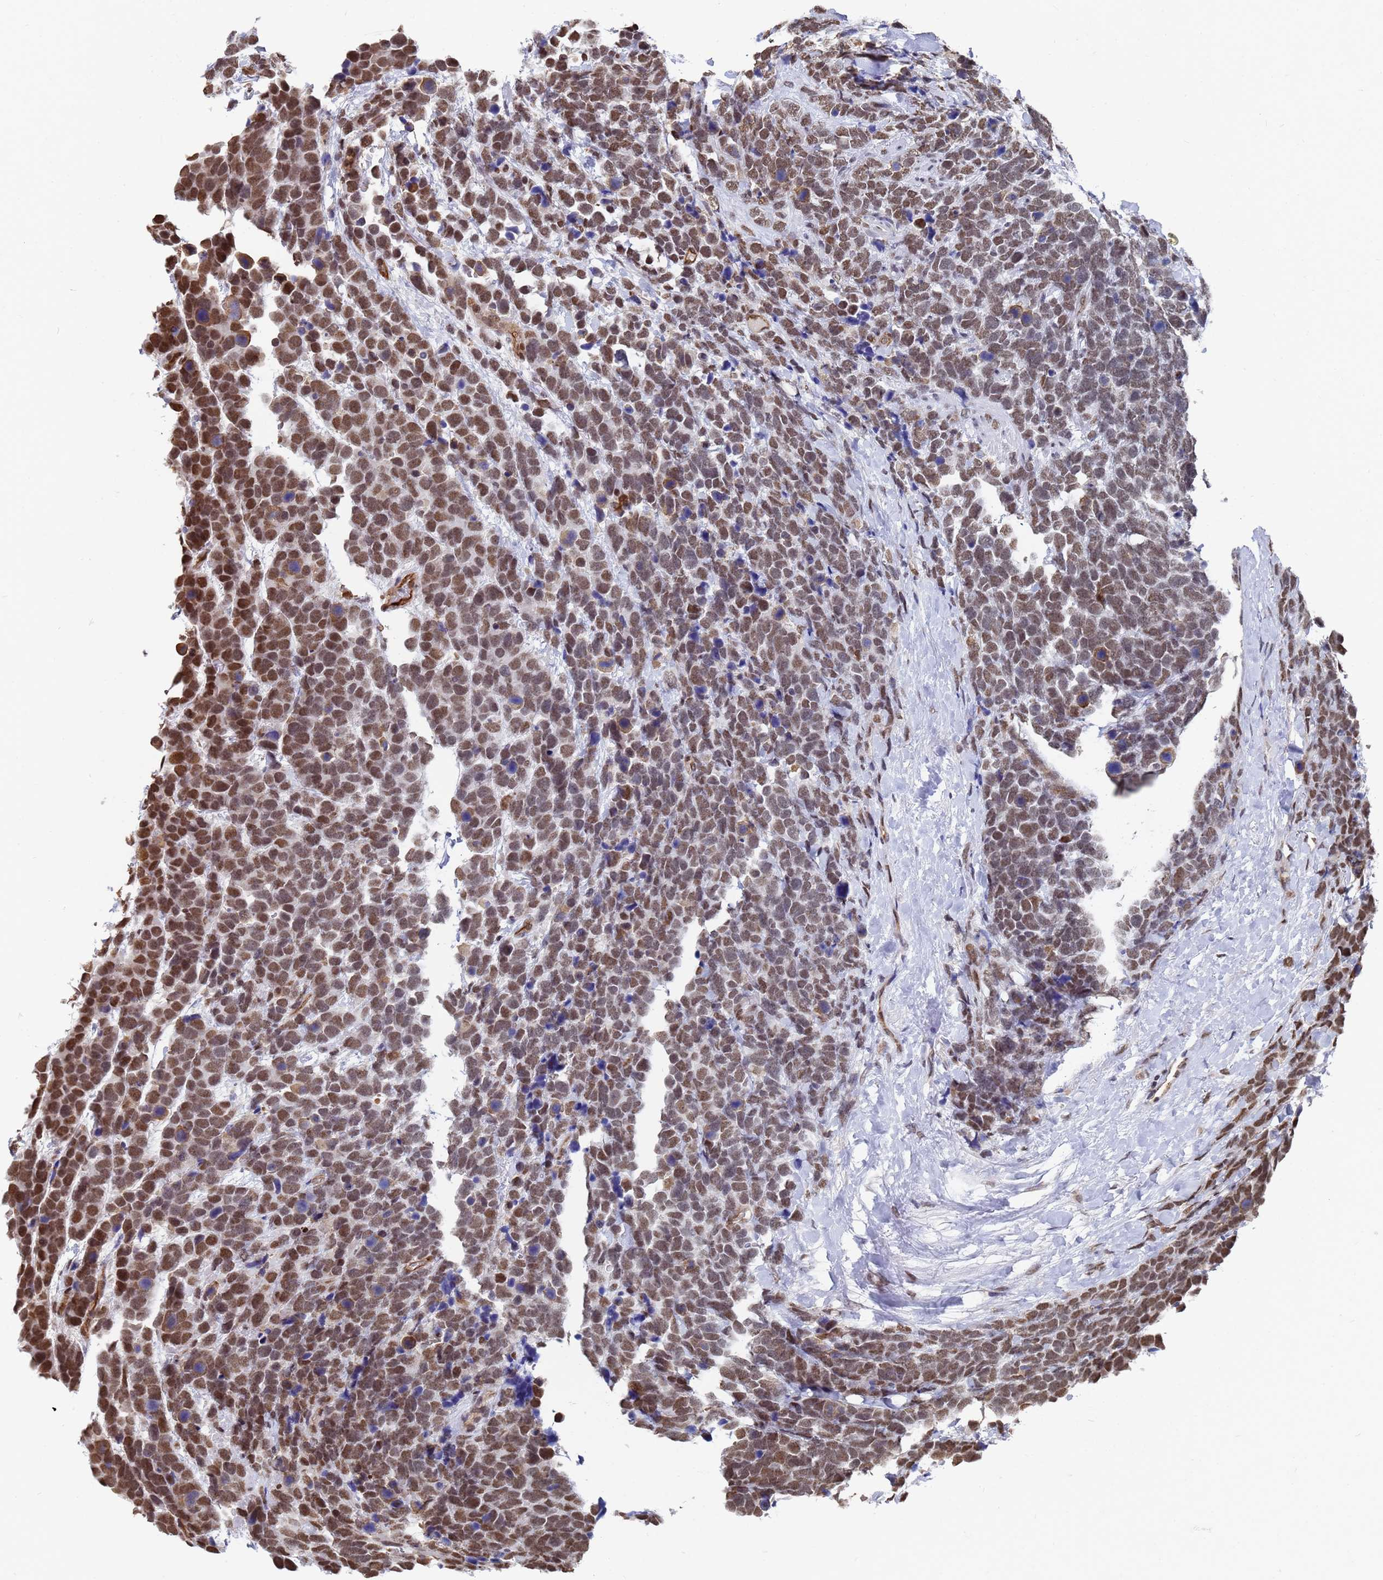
{"staining": {"intensity": "moderate", "quantity": ">75%", "location": "nuclear"}, "tissue": "urothelial cancer", "cell_type": "Tumor cells", "image_type": "cancer", "snomed": [{"axis": "morphology", "description": "Urothelial carcinoma, High grade"}, {"axis": "topography", "description": "Urinary bladder"}], "caption": "IHC (DAB (3,3'-diaminobenzidine)) staining of human urothelial cancer displays moderate nuclear protein staining in approximately >75% of tumor cells. (DAB (3,3'-diaminobenzidine) IHC, brown staining for protein, blue staining for nuclei).", "gene": "RAVER2", "patient": {"sex": "female", "age": 82}}